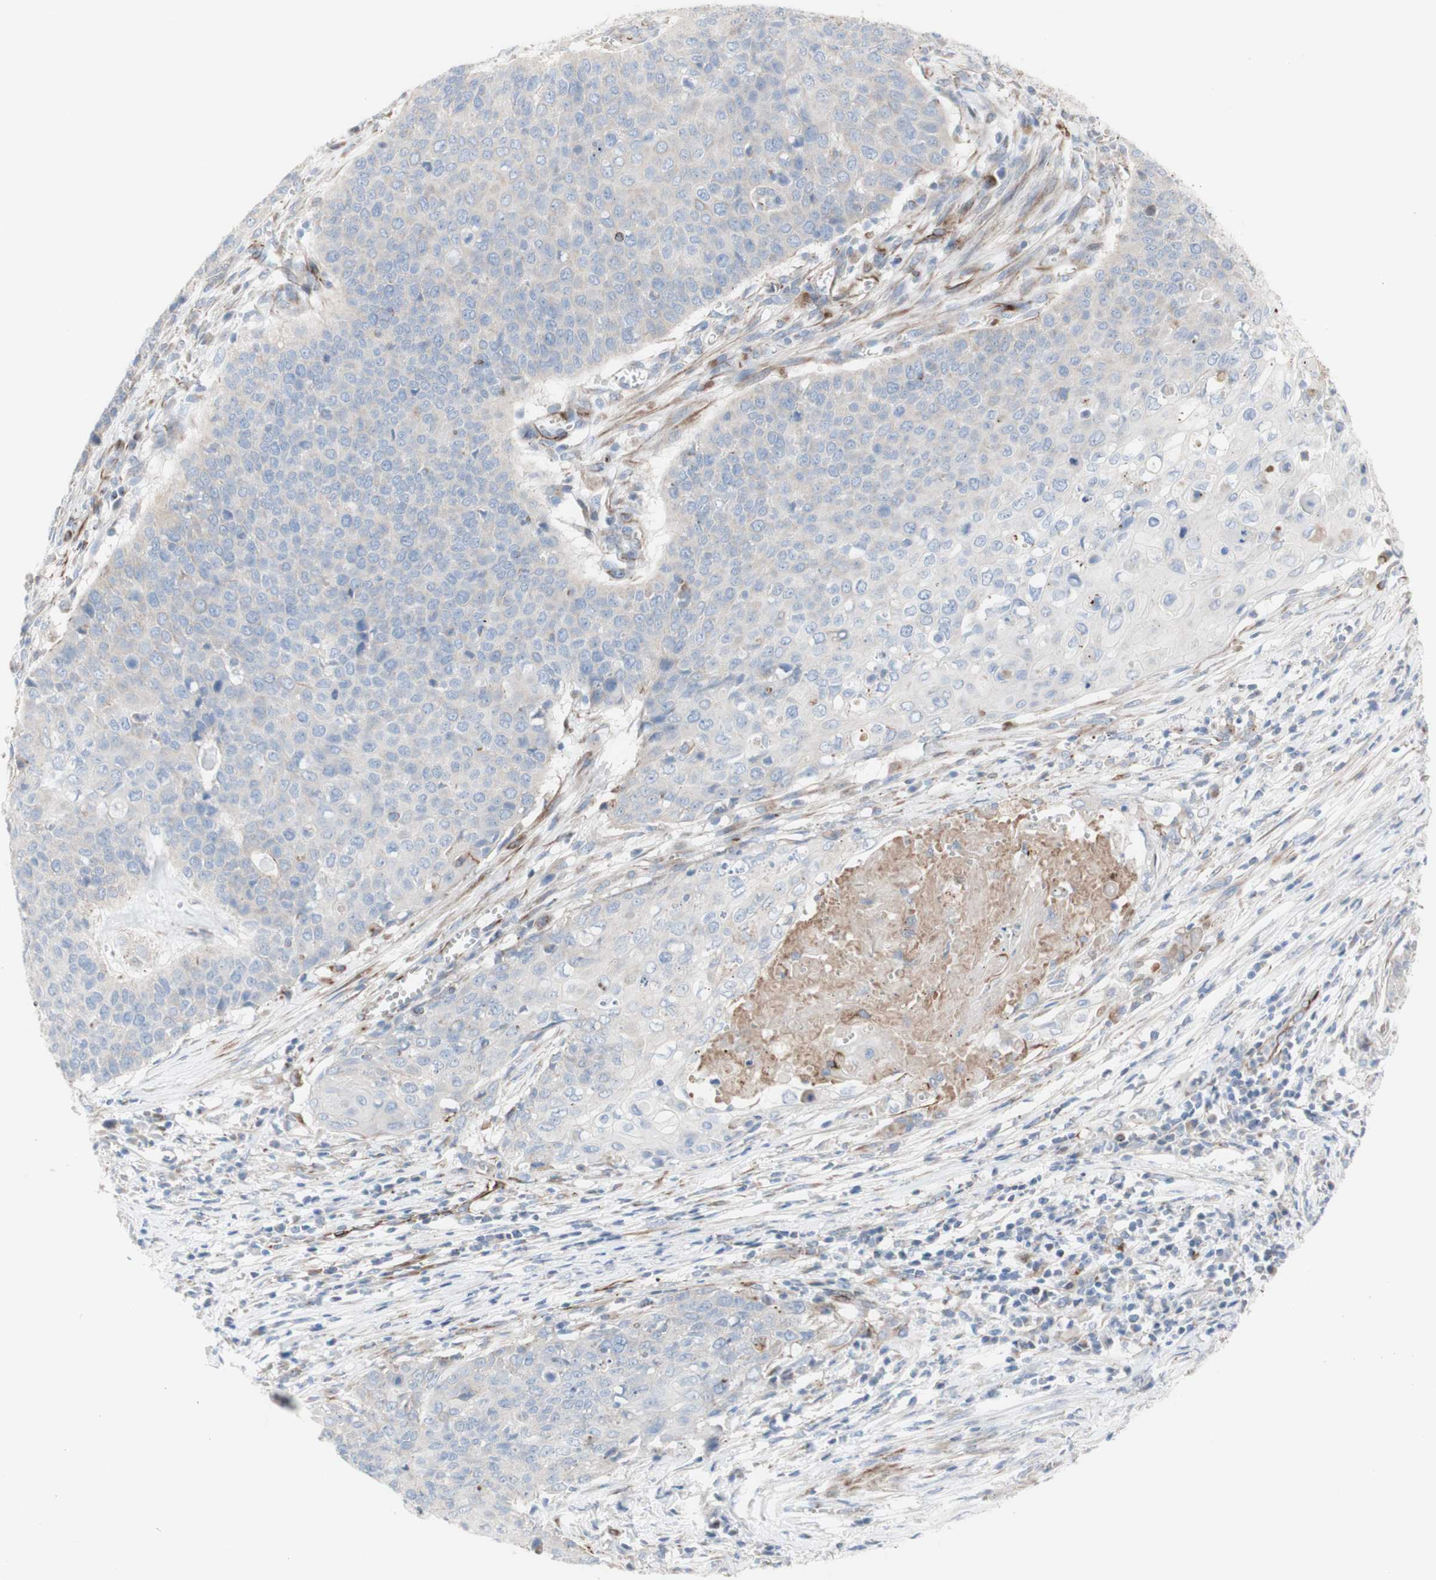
{"staining": {"intensity": "negative", "quantity": "none", "location": "none"}, "tissue": "cervical cancer", "cell_type": "Tumor cells", "image_type": "cancer", "snomed": [{"axis": "morphology", "description": "Squamous cell carcinoma, NOS"}, {"axis": "topography", "description": "Cervix"}], "caption": "A histopathology image of human cervical squamous cell carcinoma is negative for staining in tumor cells.", "gene": "AGPAT5", "patient": {"sex": "female", "age": 39}}